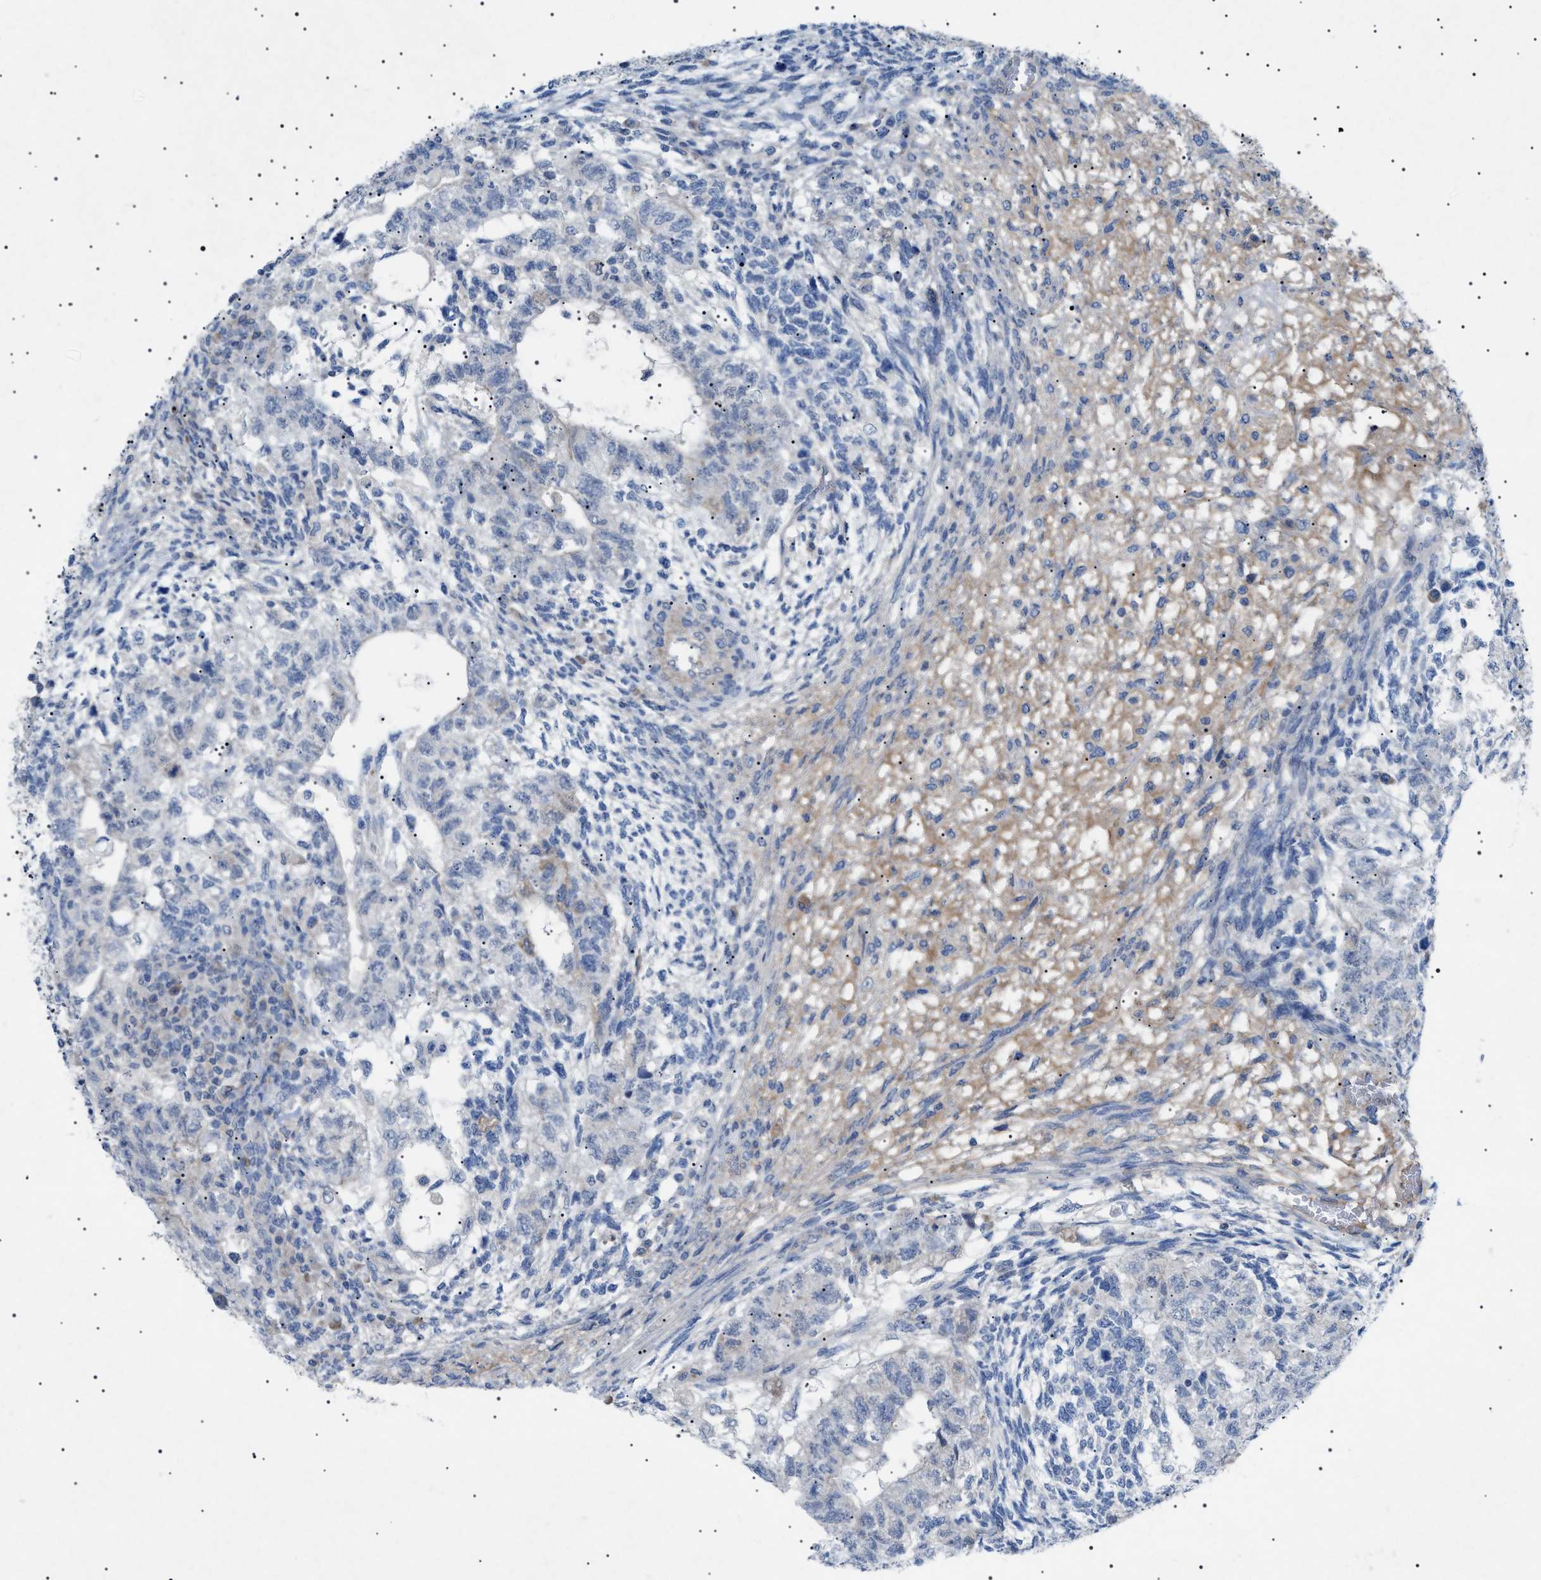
{"staining": {"intensity": "negative", "quantity": "none", "location": "none"}, "tissue": "testis cancer", "cell_type": "Tumor cells", "image_type": "cancer", "snomed": [{"axis": "morphology", "description": "Normal tissue, NOS"}, {"axis": "morphology", "description": "Carcinoma, Embryonal, NOS"}, {"axis": "topography", "description": "Testis"}], "caption": "IHC histopathology image of neoplastic tissue: human testis cancer (embryonal carcinoma) stained with DAB shows no significant protein staining in tumor cells.", "gene": "ADAMTS1", "patient": {"sex": "male", "age": 36}}